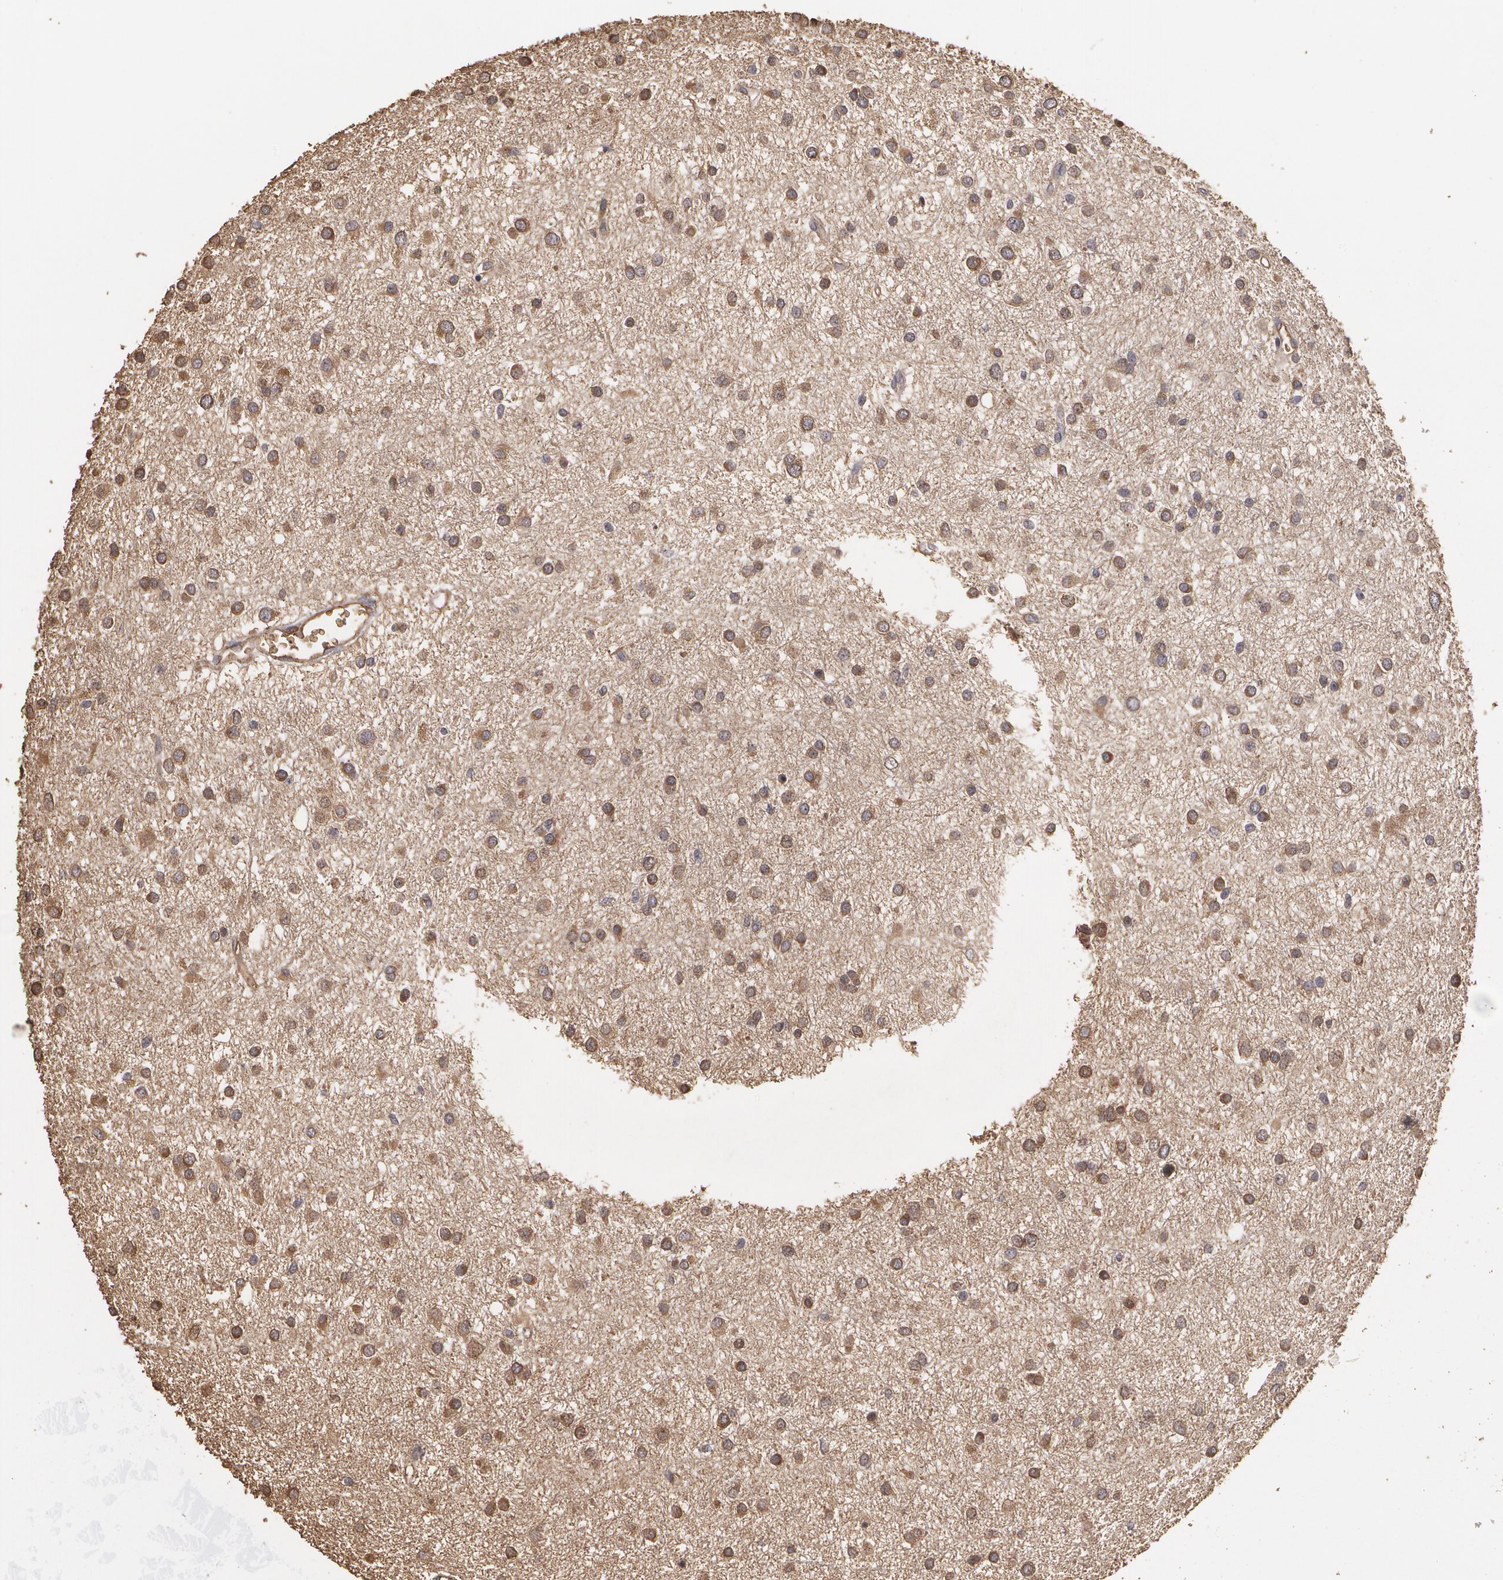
{"staining": {"intensity": "moderate", "quantity": ">75%", "location": "cytoplasmic/membranous"}, "tissue": "glioma", "cell_type": "Tumor cells", "image_type": "cancer", "snomed": [{"axis": "morphology", "description": "Glioma, malignant, Low grade"}, {"axis": "topography", "description": "Brain"}], "caption": "Protein expression analysis of low-grade glioma (malignant) displays moderate cytoplasmic/membranous positivity in about >75% of tumor cells. Immunohistochemistry stains the protein of interest in brown and the nuclei are stained blue.", "gene": "PON1", "patient": {"sex": "female", "age": 36}}